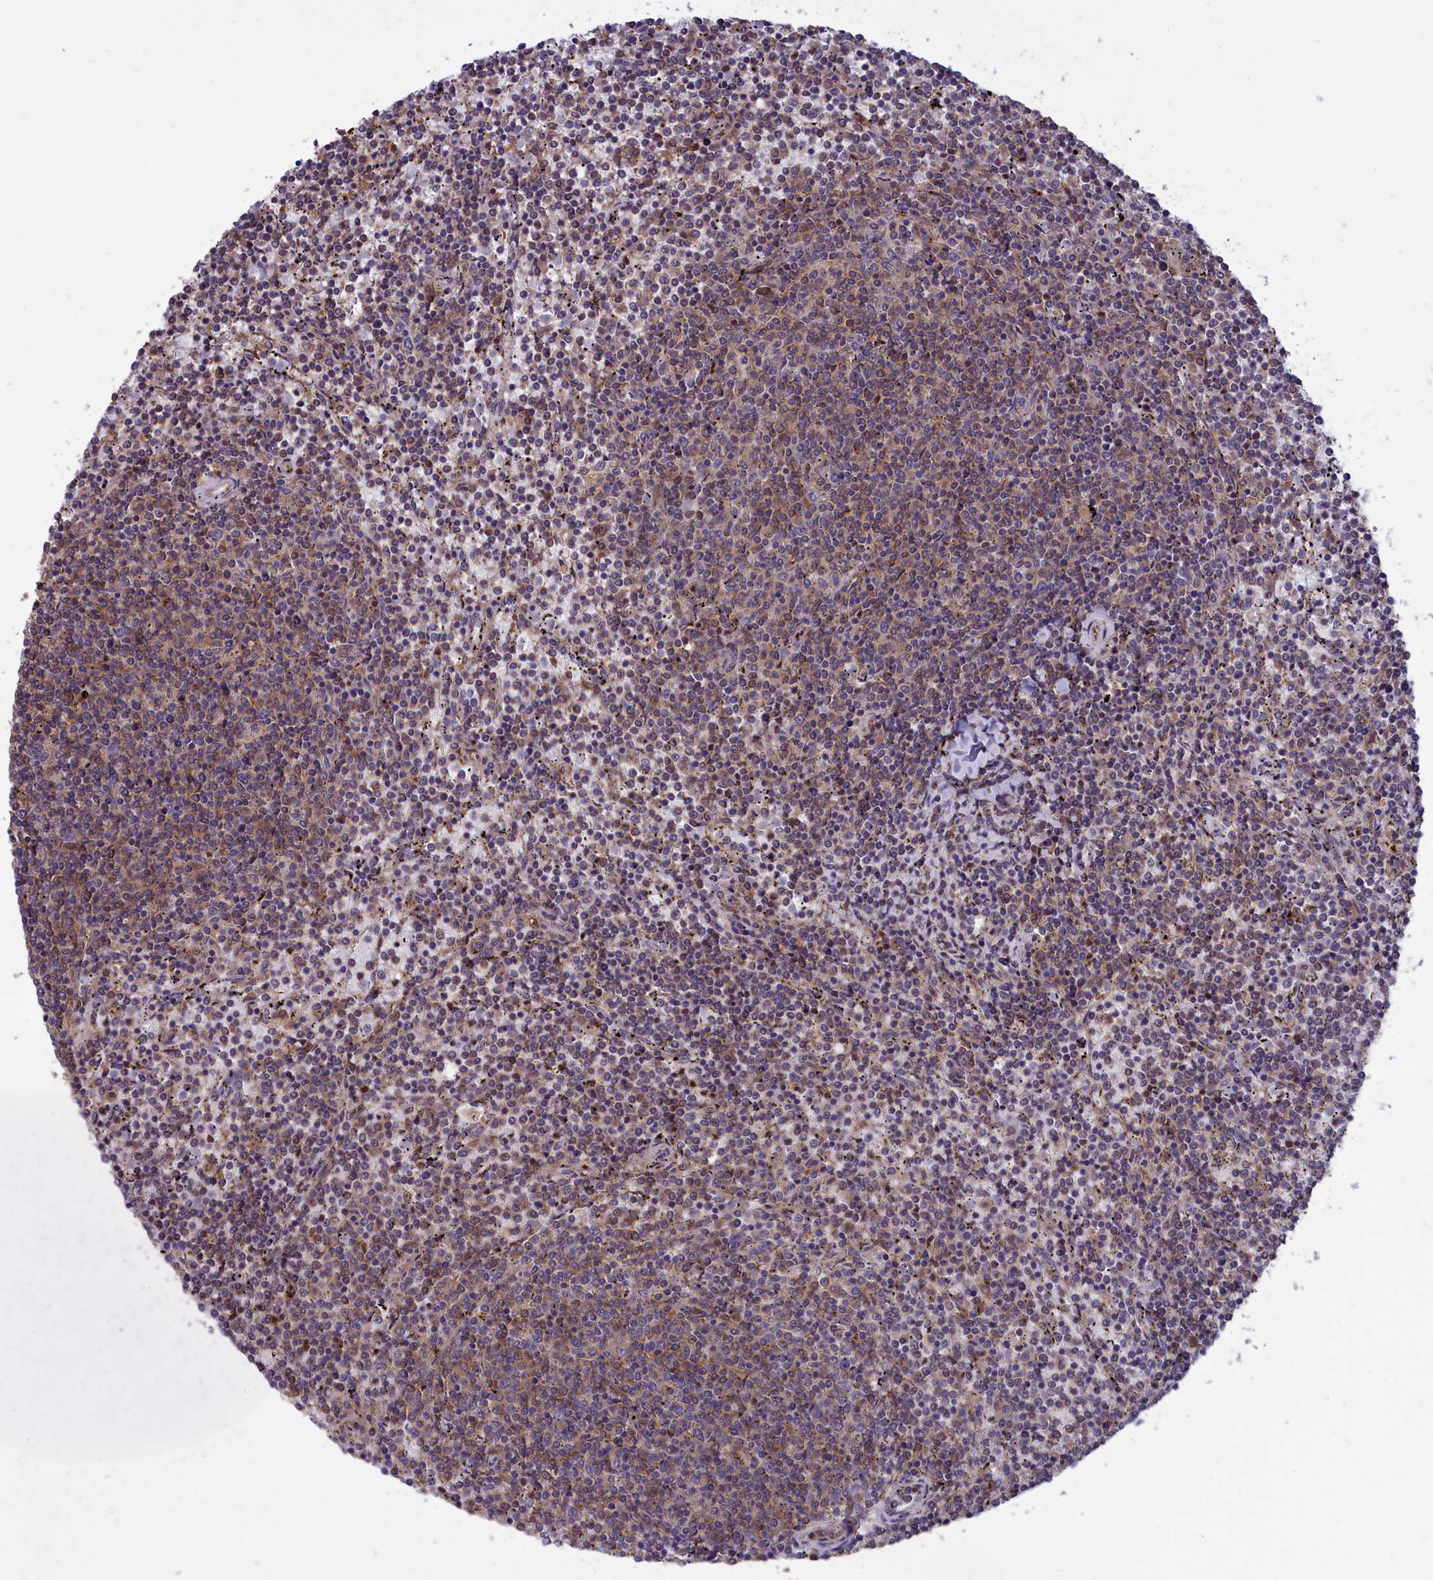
{"staining": {"intensity": "weak", "quantity": "25%-75%", "location": "cytoplasmic/membranous"}, "tissue": "lymphoma", "cell_type": "Tumor cells", "image_type": "cancer", "snomed": [{"axis": "morphology", "description": "Malignant lymphoma, non-Hodgkin's type, Low grade"}, {"axis": "topography", "description": "Spleen"}], "caption": "The photomicrograph demonstrates staining of lymphoma, revealing weak cytoplasmic/membranous protein positivity (brown color) within tumor cells. The protein is stained brown, and the nuclei are stained in blue (DAB IHC with brightfield microscopy, high magnification).", "gene": "AMDHD2", "patient": {"sex": "female", "age": 50}}